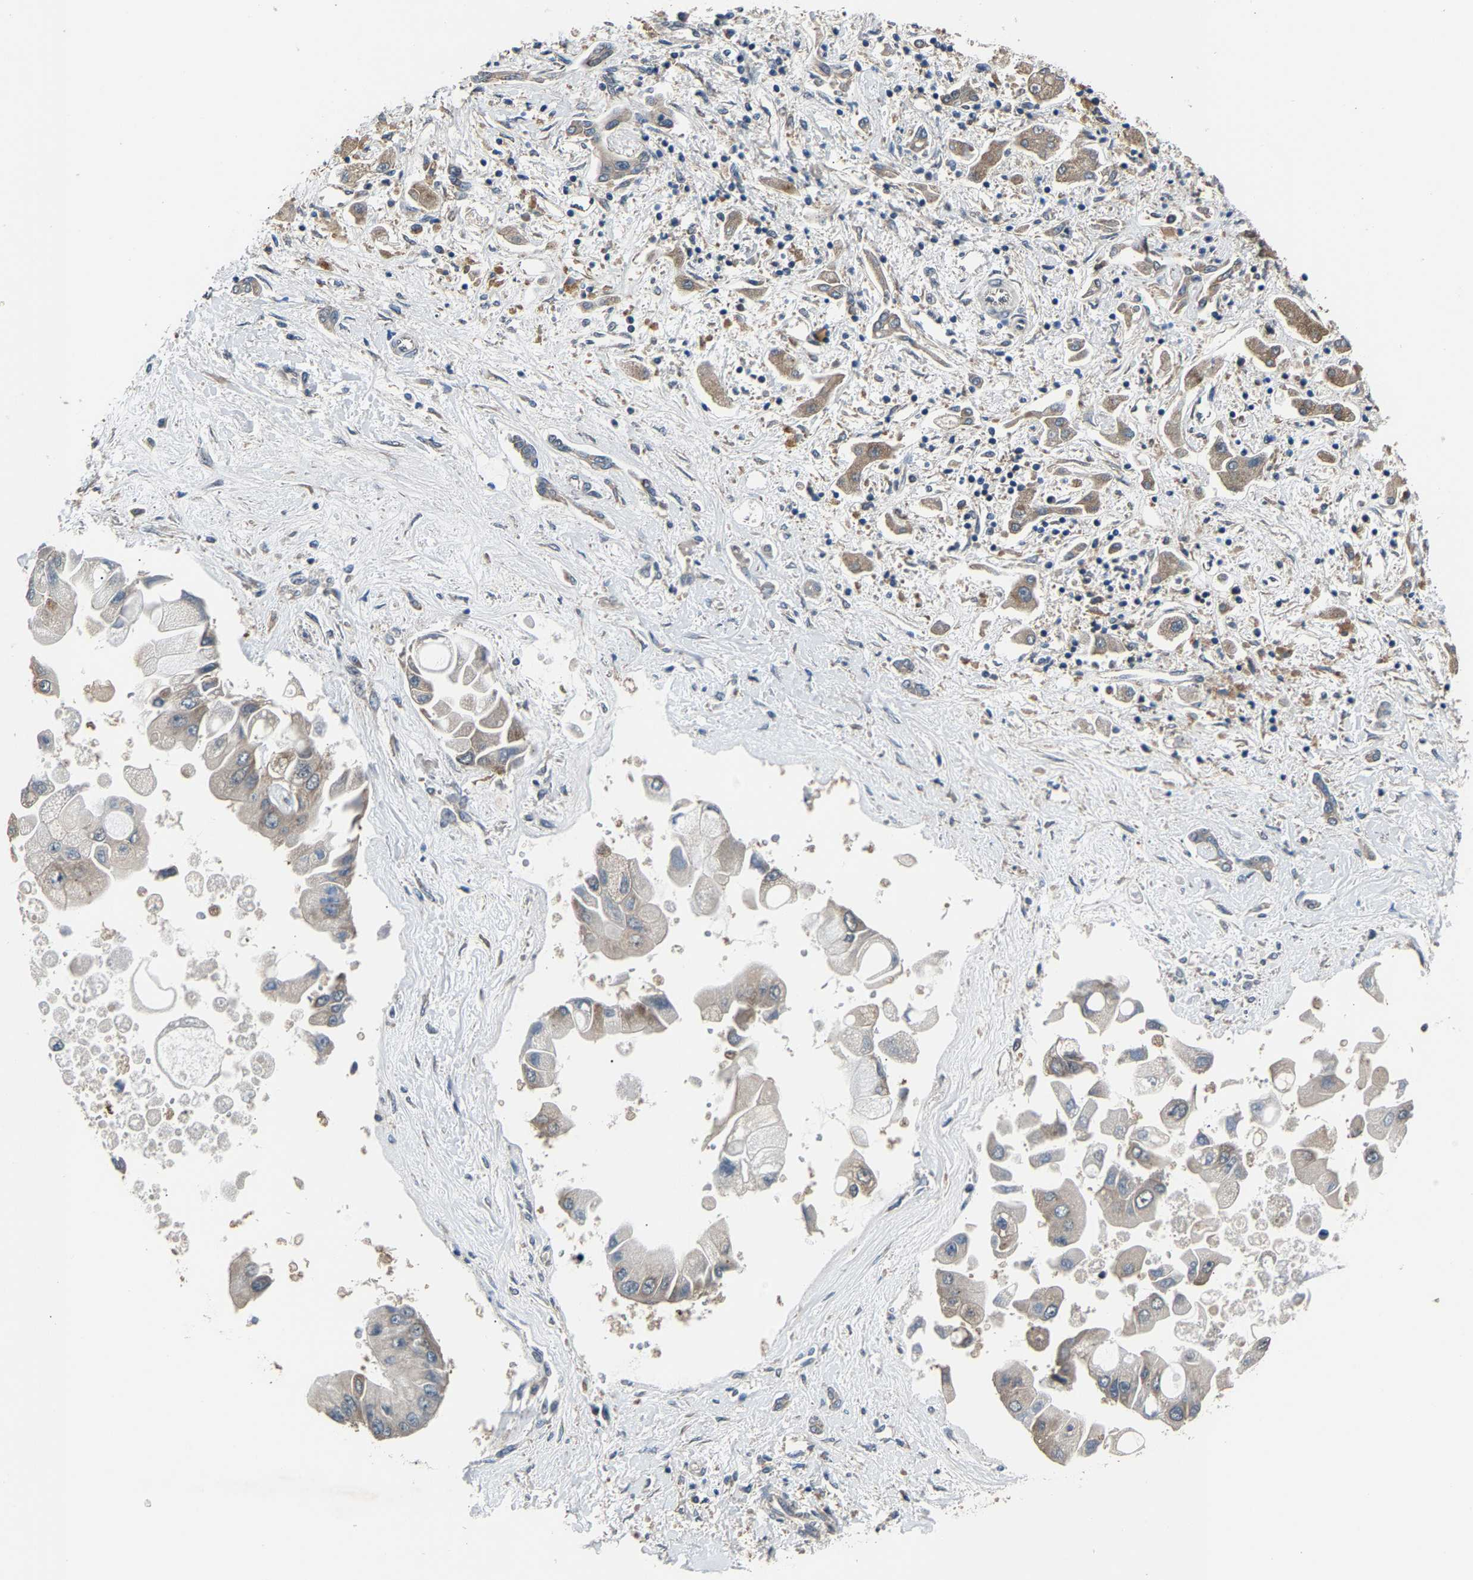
{"staining": {"intensity": "moderate", "quantity": "<25%", "location": "cytoplasmic/membranous"}, "tissue": "liver cancer", "cell_type": "Tumor cells", "image_type": "cancer", "snomed": [{"axis": "morphology", "description": "Cholangiocarcinoma"}, {"axis": "topography", "description": "Liver"}], "caption": "Human liver cholangiocarcinoma stained for a protein (brown) exhibits moderate cytoplasmic/membranous positive positivity in approximately <25% of tumor cells.", "gene": "ABCC9", "patient": {"sex": "male", "age": 50}}